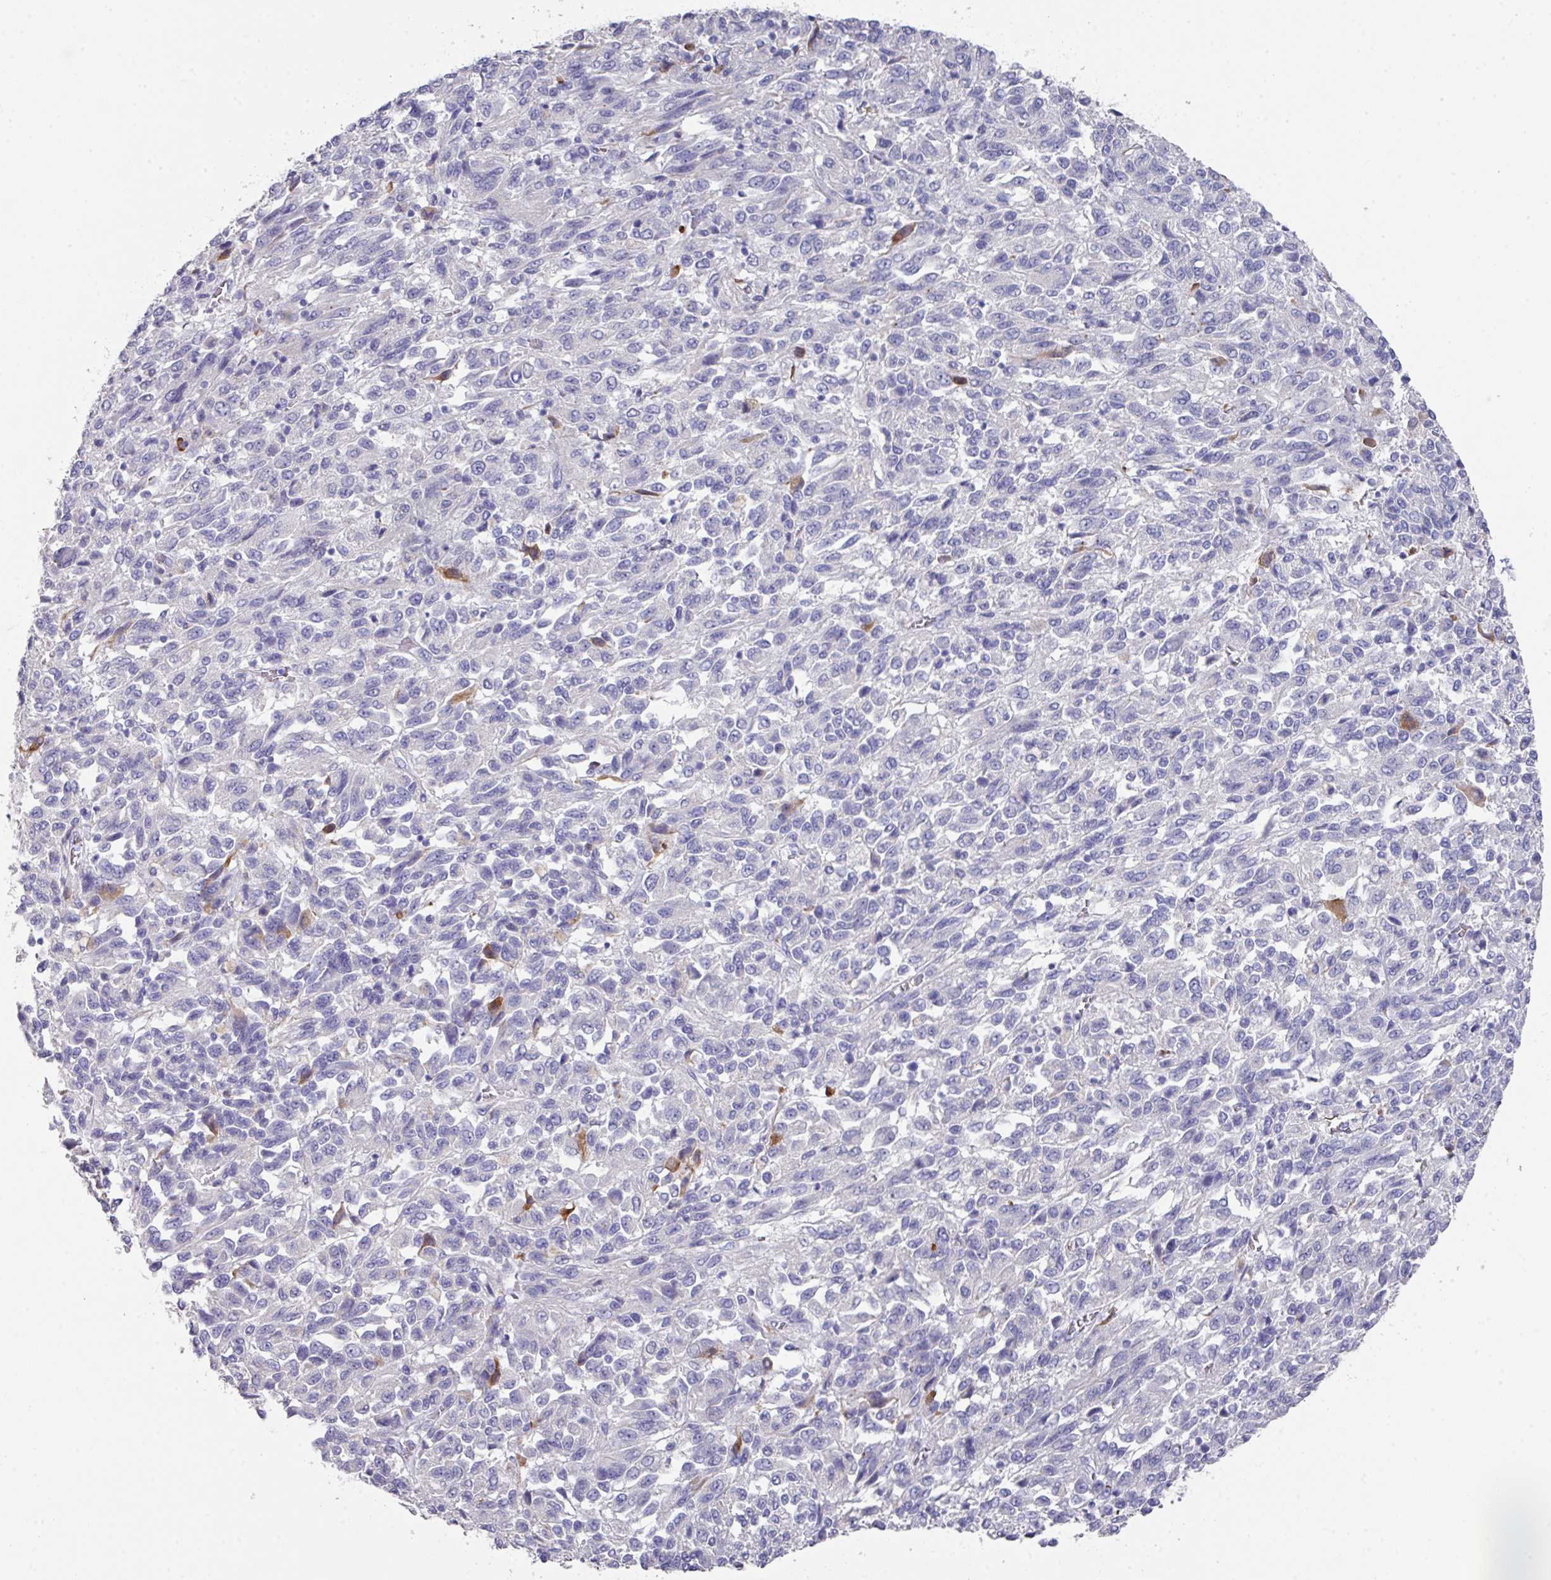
{"staining": {"intensity": "negative", "quantity": "none", "location": "none"}, "tissue": "melanoma", "cell_type": "Tumor cells", "image_type": "cancer", "snomed": [{"axis": "morphology", "description": "Malignant melanoma, Metastatic site"}, {"axis": "topography", "description": "Lung"}], "caption": "The image demonstrates no significant positivity in tumor cells of melanoma. The staining was performed using DAB to visualize the protein expression in brown, while the nuclei were stained in blue with hematoxylin (Magnification: 20x).", "gene": "DAZL", "patient": {"sex": "male", "age": 64}}